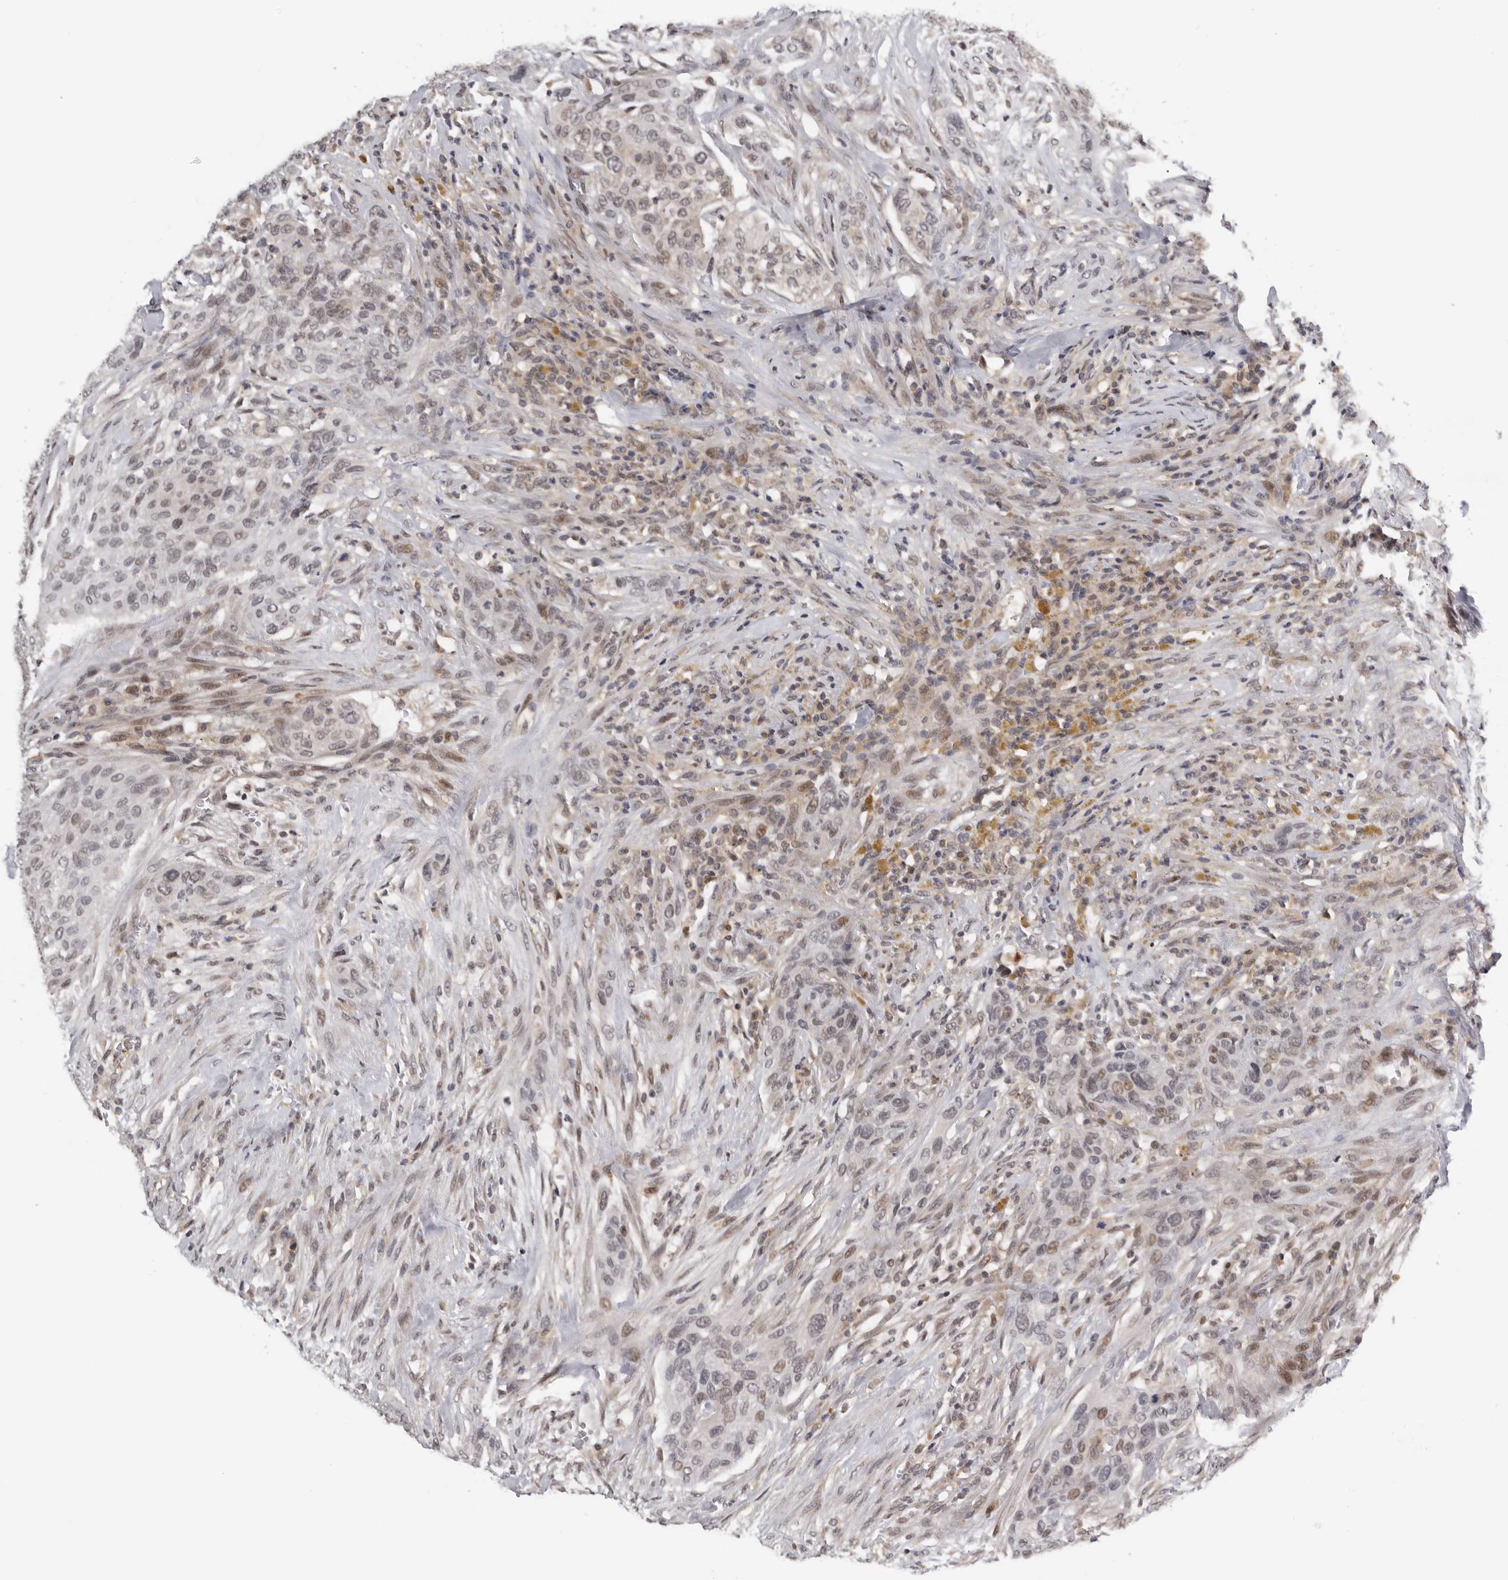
{"staining": {"intensity": "weak", "quantity": "<25%", "location": "nuclear"}, "tissue": "urothelial cancer", "cell_type": "Tumor cells", "image_type": "cancer", "snomed": [{"axis": "morphology", "description": "Urothelial carcinoma, High grade"}, {"axis": "topography", "description": "Urinary bladder"}], "caption": "This is an IHC photomicrograph of human high-grade urothelial carcinoma. There is no expression in tumor cells.", "gene": "KIF2B", "patient": {"sex": "male", "age": 35}}